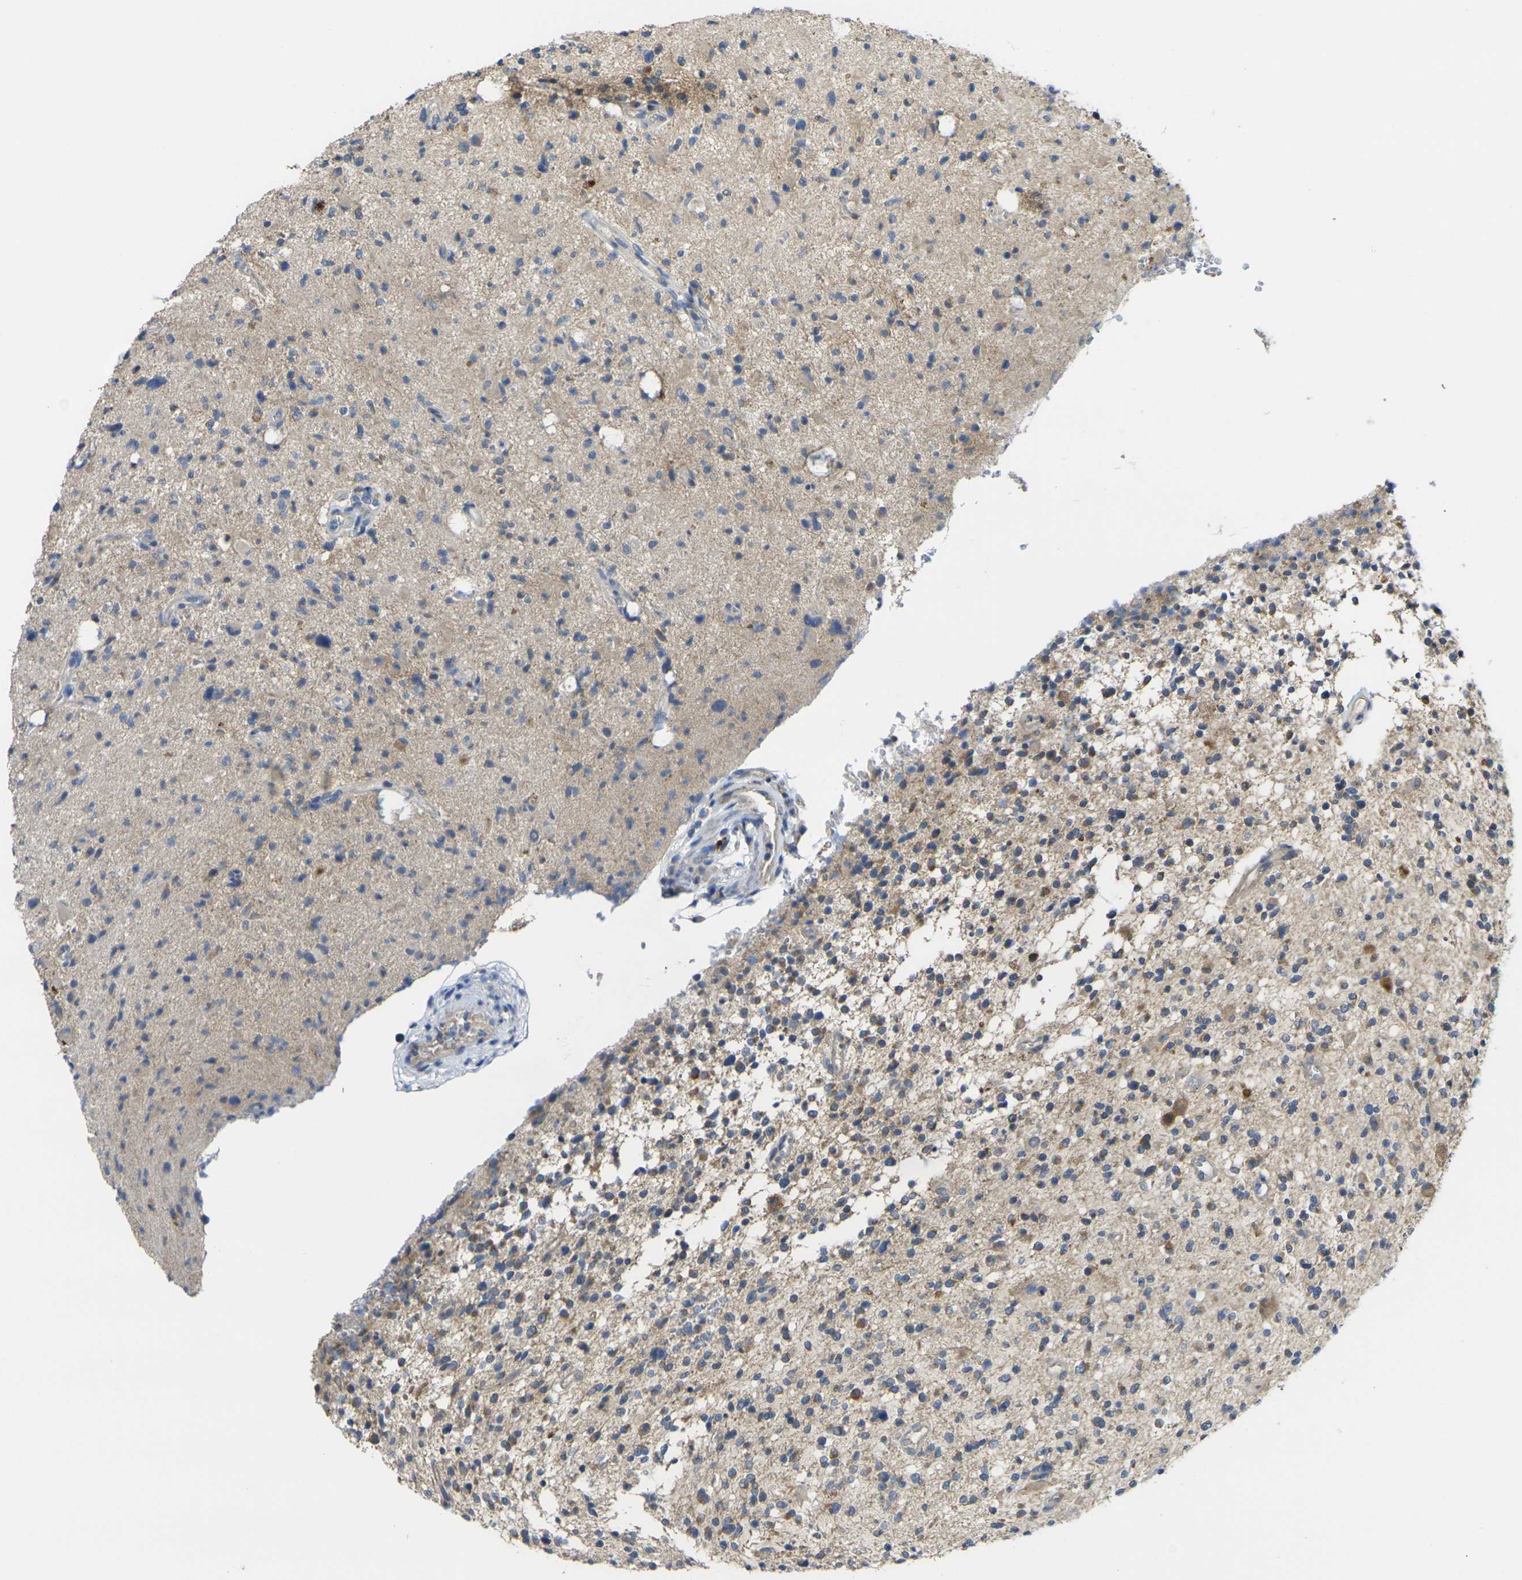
{"staining": {"intensity": "moderate", "quantity": "25%-75%", "location": "cytoplasmic/membranous"}, "tissue": "glioma", "cell_type": "Tumor cells", "image_type": "cancer", "snomed": [{"axis": "morphology", "description": "Glioma, malignant, High grade"}, {"axis": "topography", "description": "Brain"}], "caption": "Immunohistochemical staining of malignant glioma (high-grade) exhibits medium levels of moderate cytoplasmic/membranous positivity in approximately 25%-75% of tumor cells.", "gene": "GNA12", "patient": {"sex": "male", "age": 48}}